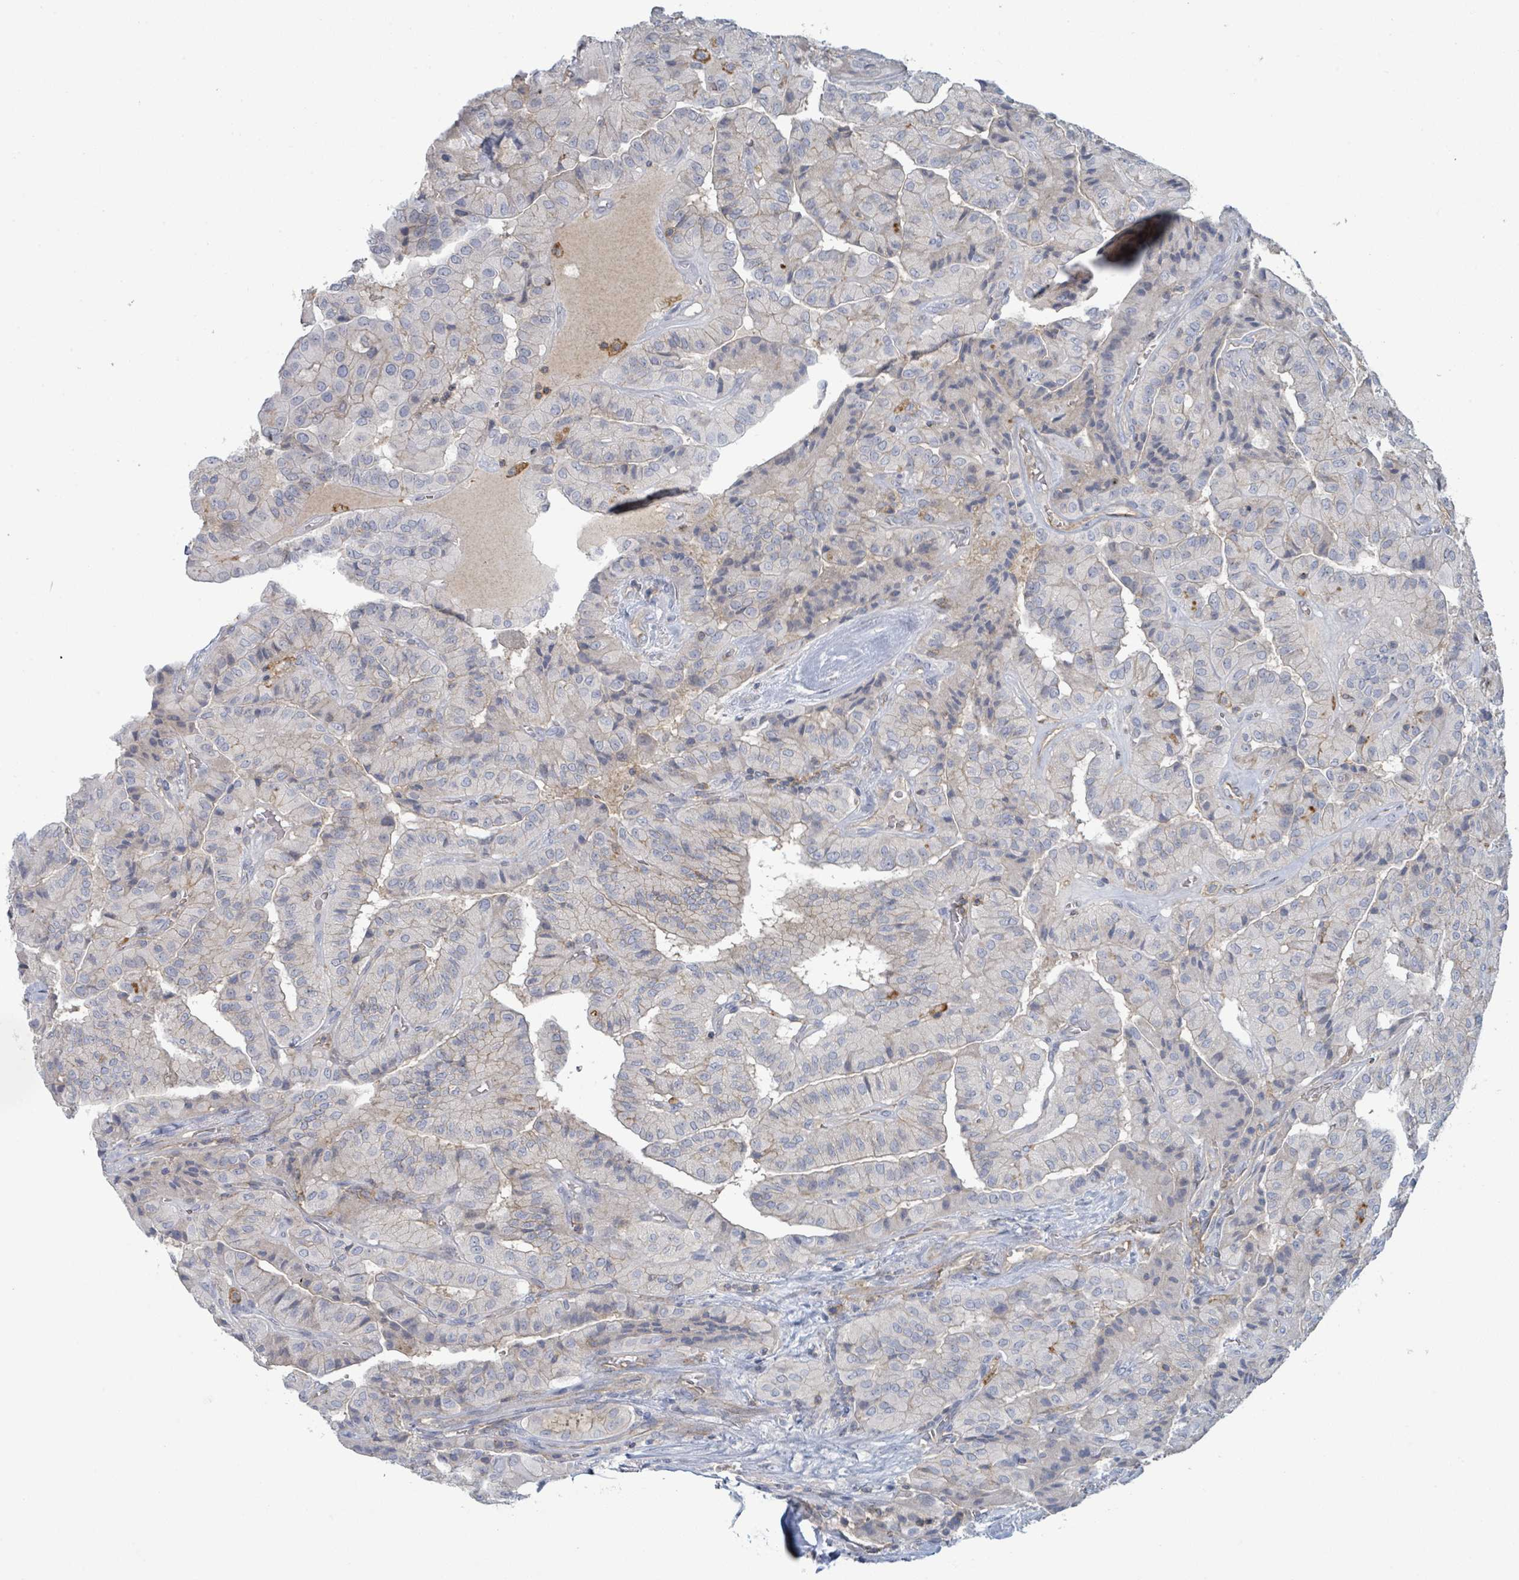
{"staining": {"intensity": "weak", "quantity": "<25%", "location": "cytoplasmic/membranous"}, "tissue": "thyroid cancer", "cell_type": "Tumor cells", "image_type": "cancer", "snomed": [{"axis": "morphology", "description": "Normal tissue, NOS"}, {"axis": "morphology", "description": "Papillary adenocarcinoma, NOS"}, {"axis": "topography", "description": "Thyroid gland"}], "caption": "DAB (3,3'-diaminobenzidine) immunohistochemical staining of human papillary adenocarcinoma (thyroid) reveals no significant positivity in tumor cells. Brightfield microscopy of IHC stained with DAB (brown) and hematoxylin (blue), captured at high magnification.", "gene": "TNFRSF14", "patient": {"sex": "female", "age": 59}}